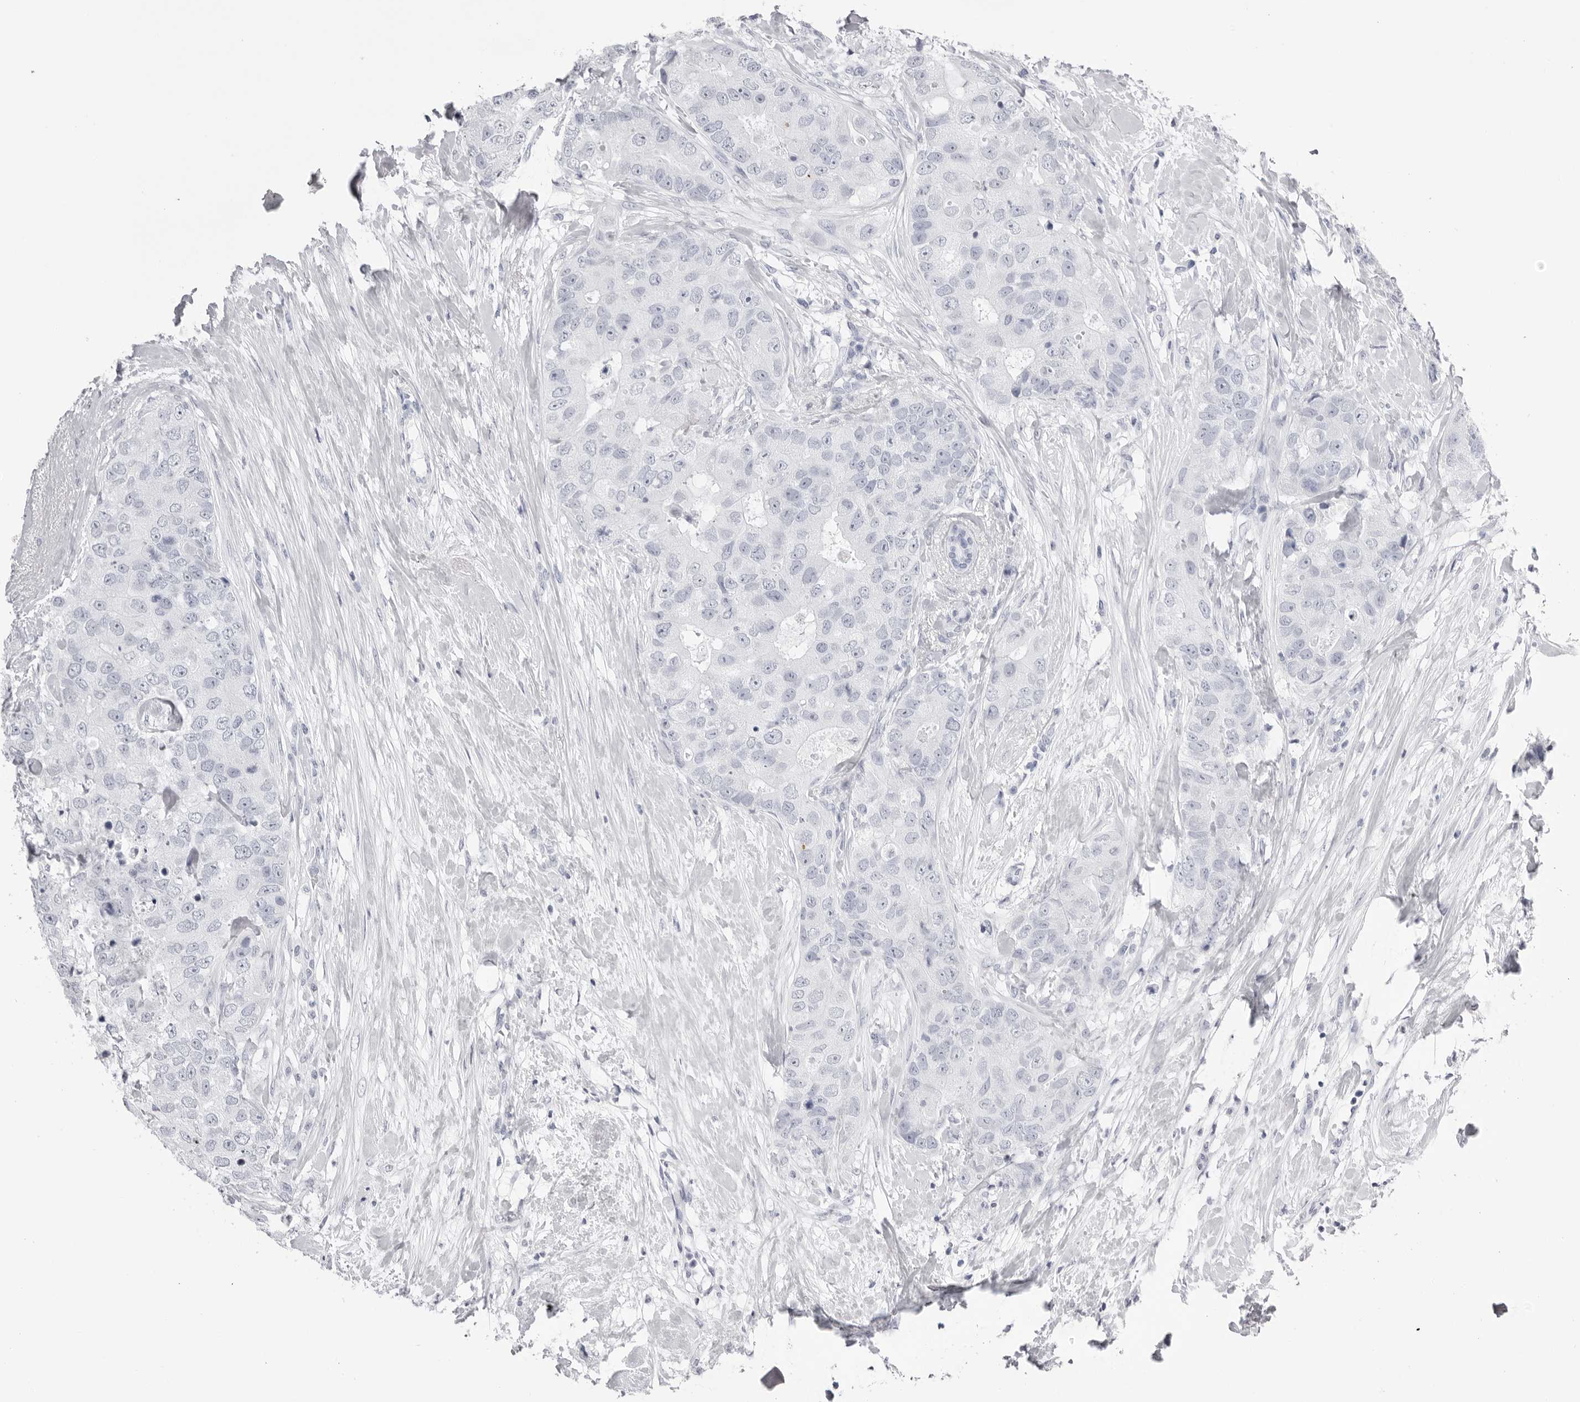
{"staining": {"intensity": "negative", "quantity": "none", "location": "none"}, "tissue": "breast cancer", "cell_type": "Tumor cells", "image_type": "cancer", "snomed": [{"axis": "morphology", "description": "Duct carcinoma"}, {"axis": "topography", "description": "Breast"}], "caption": "Tumor cells show no significant protein staining in breast cancer.", "gene": "TMOD4", "patient": {"sex": "female", "age": 62}}